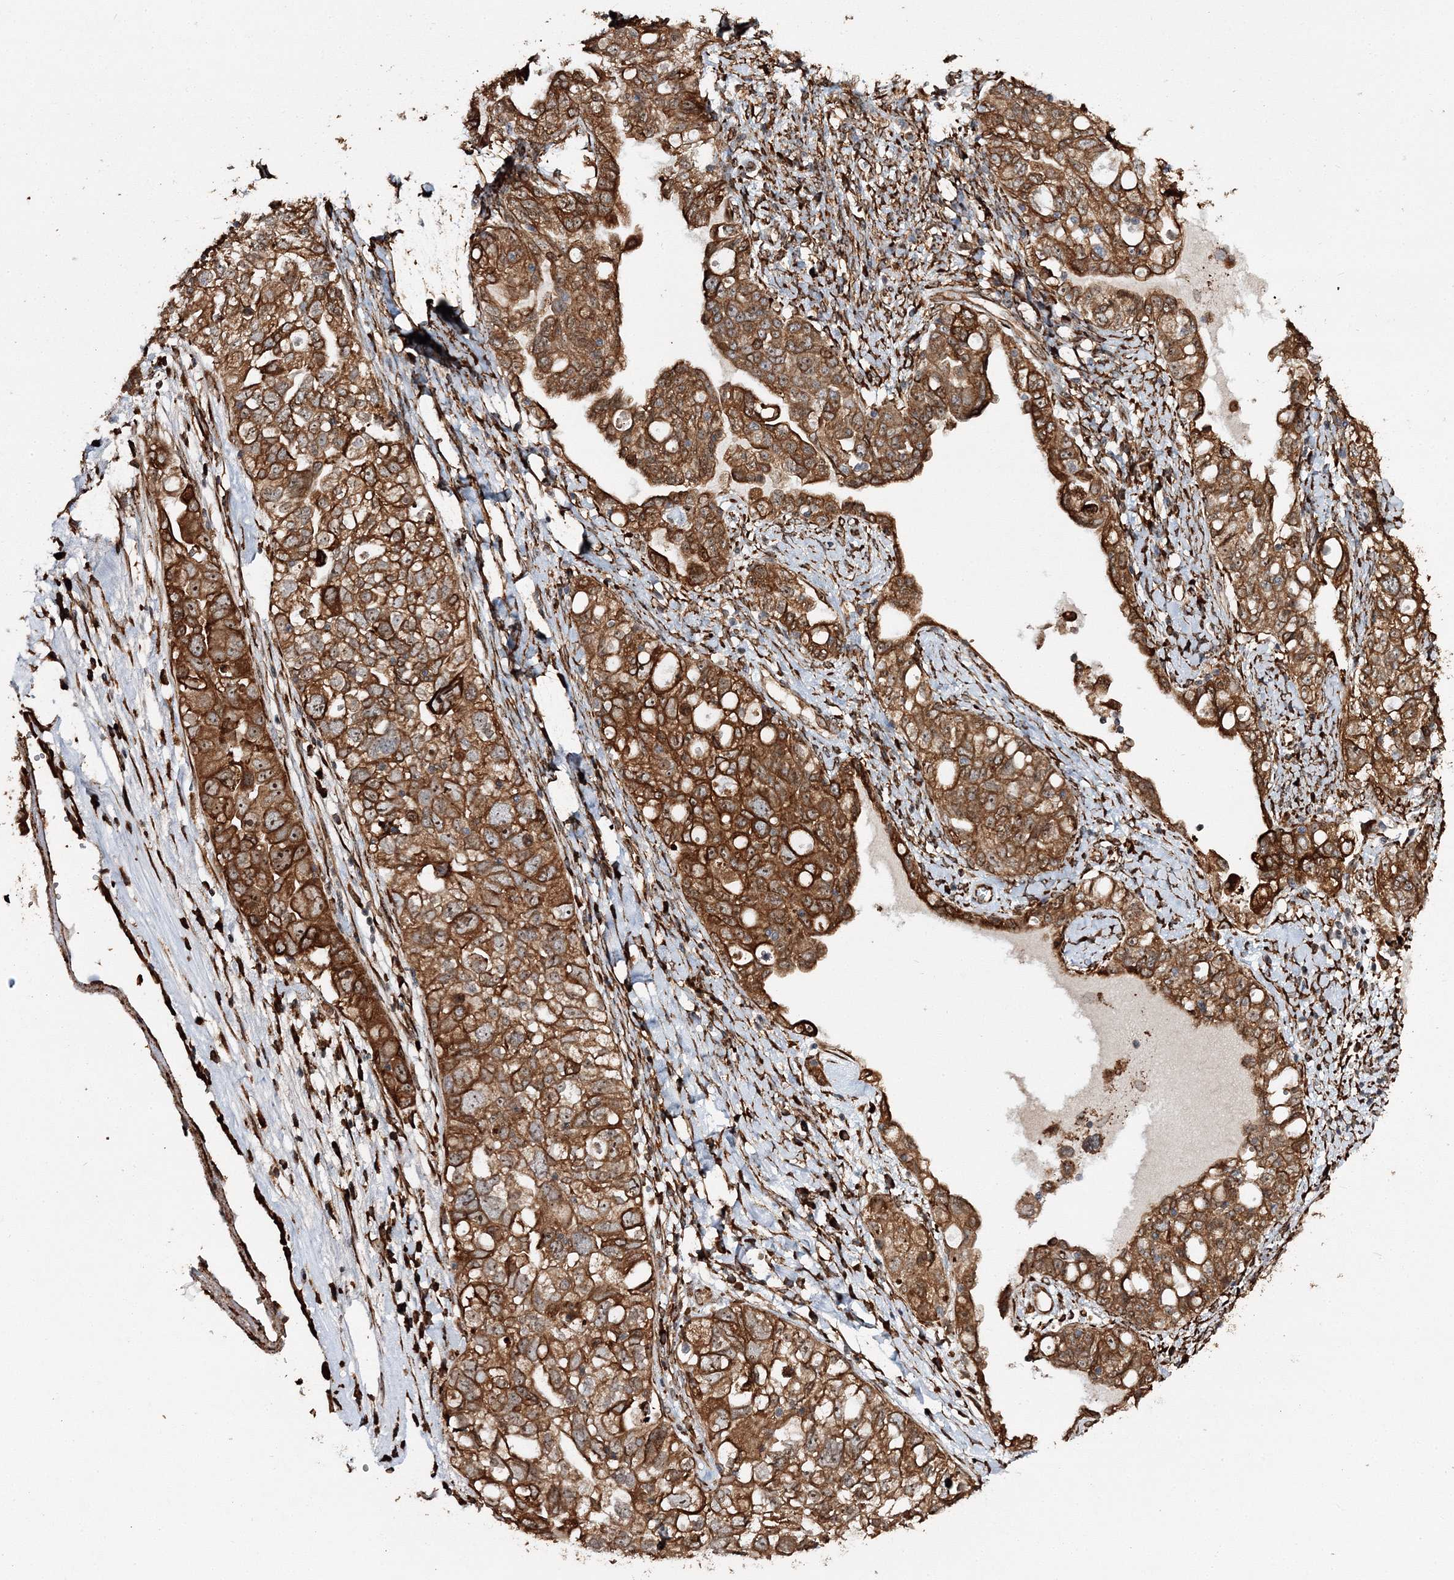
{"staining": {"intensity": "strong", "quantity": ">75%", "location": "cytoplasmic/membranous,nuclear"}, "tissue": "ovarian cancer", "cell_type": "Tumor cells", "image_type": "cancer", "snomed": [{"axis": "morphology", "description": "Carcinoma, NOS"}, {"axis": "morphology", "description": "Cystadenocarcinoma, serous, NOS"}, {"axis": "topography", "description": "Ovary"}], "caption": "A histopathology image showing strong cytoplasmic/membranous and nuclear staining in about >75% of tumor cells in ovarian cancer, as visualized by brown immunohistochemical staining.", "gene": "SCRN3", "patient": {"sex": "female", "age": 69}}